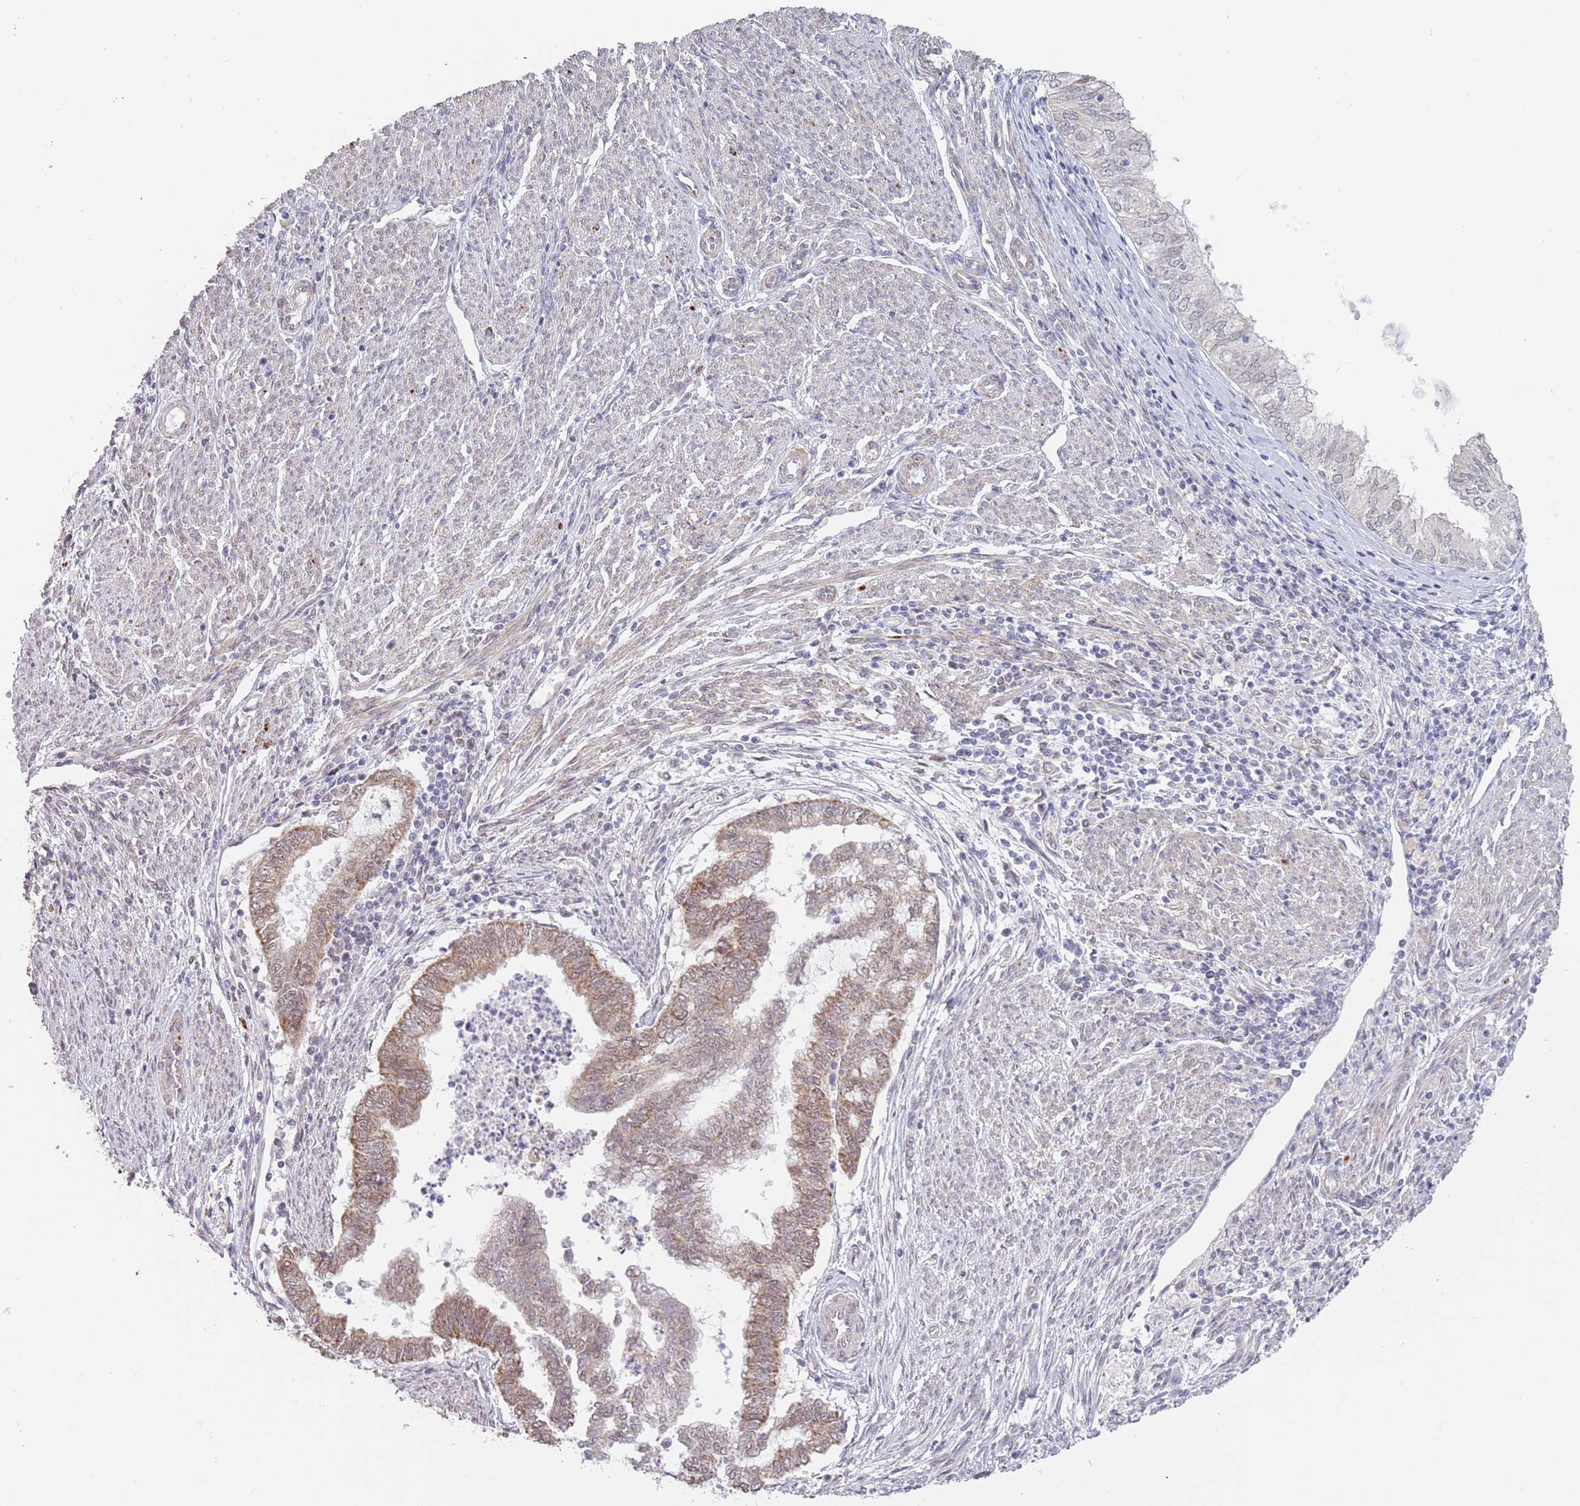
{"staining": {"intensity": "moderate", "quantity": "25%-75%", "location": "cytoplasmic/membranous"}, "tissue": "endometrial cancer", "cell_type": "Tumor cells", "image_type": "cancer", "snomed": [{"axis": "morphology", "description": "Adenocarcinoma, NOS"}, {"axis": "topography", "description": "Endometrium"}], "caption": "A brown stain highlights moderate cytoplasmic/membranous positivity of a protein in human endometrial cancer tumor cells.", "gene": "UQCC3", "patient": {"sex": "female", "age": 79}}